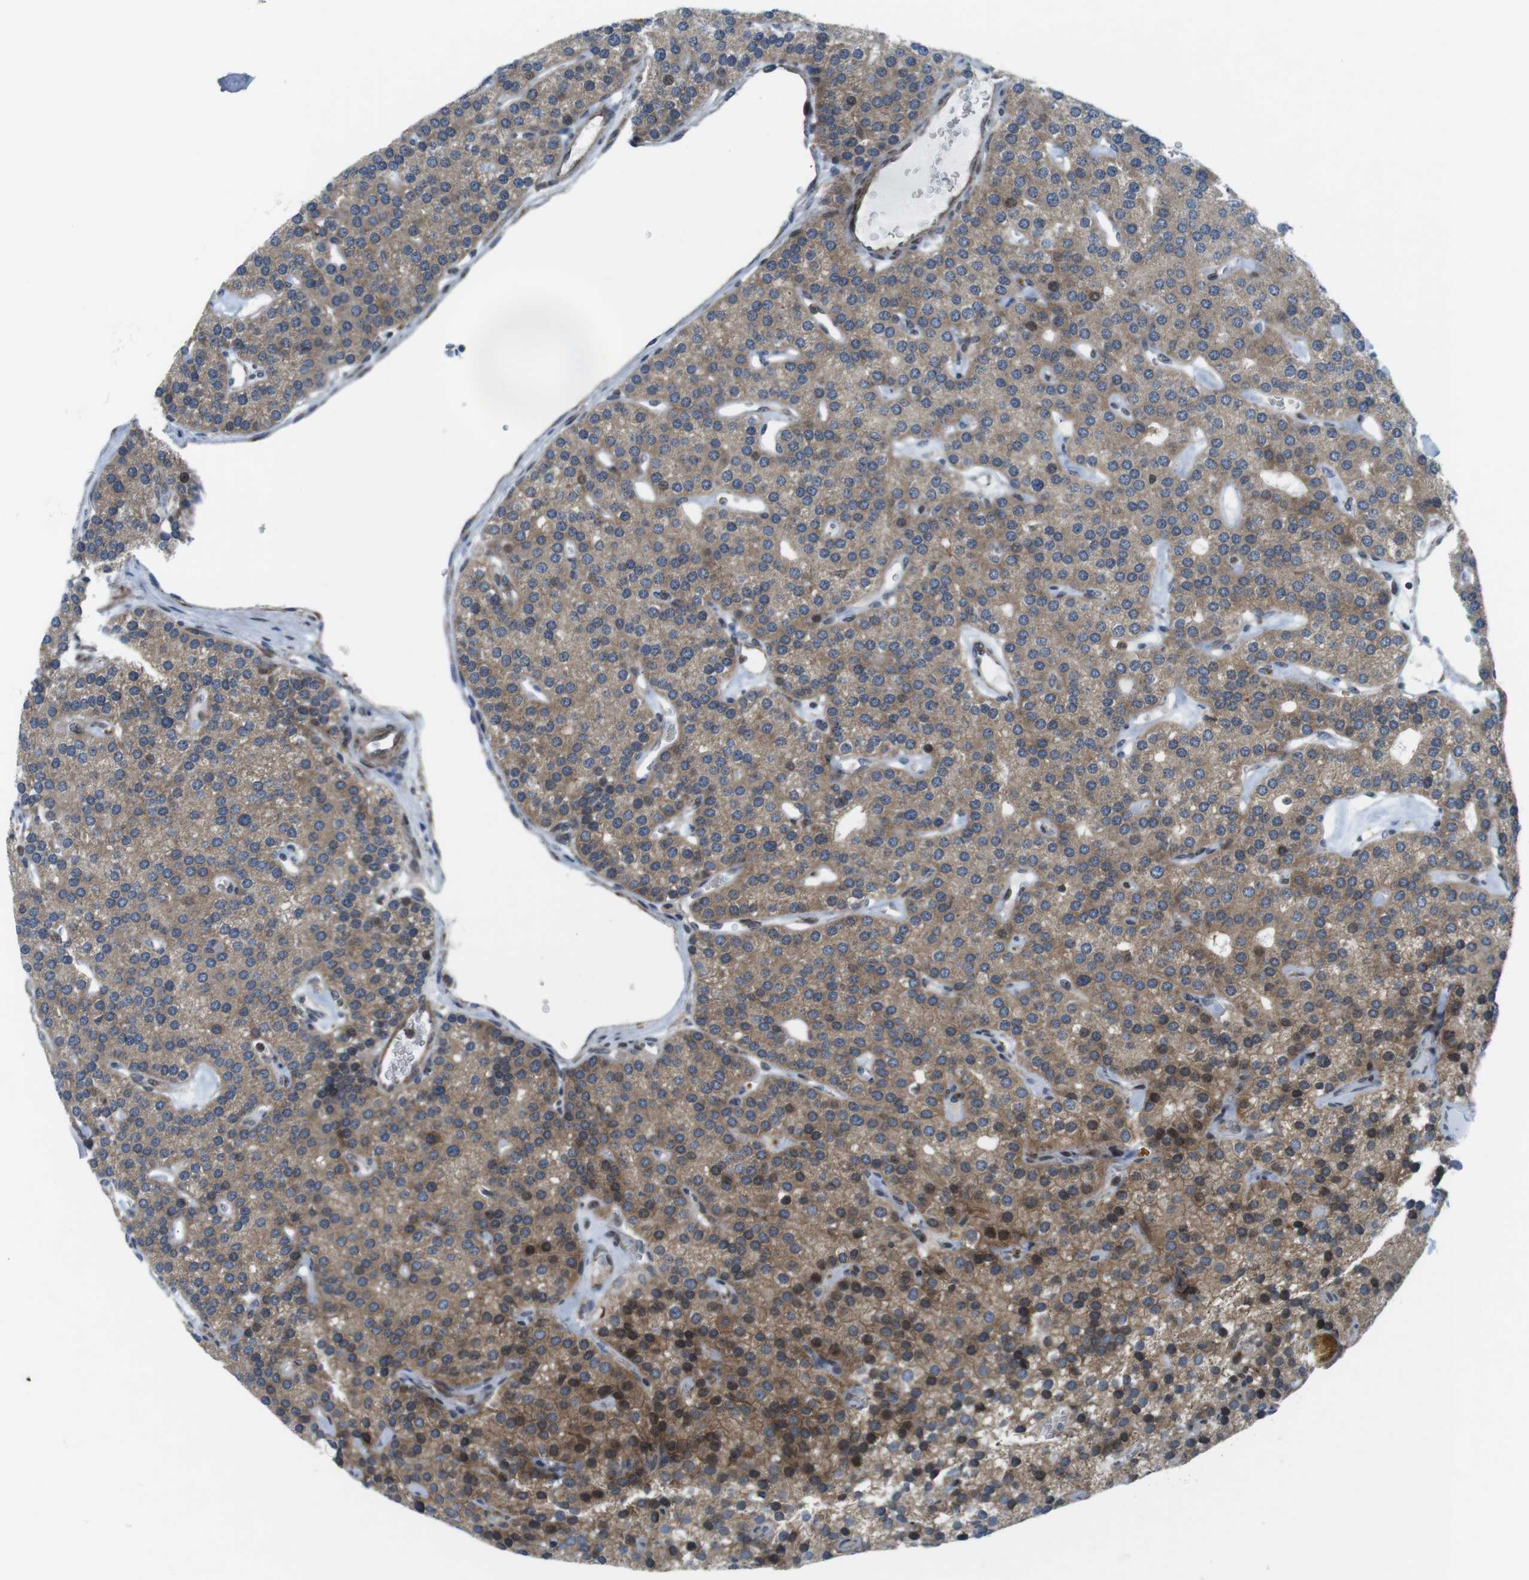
{"staining": {"intensity": "strong", "quantity": ">75%", "location": "cytoplasmic/membranous,nuclear"}, "tissue": "parathyroid gland", "cell_type": "Glandular cells", "image_type": "normal", "snomed": [{"axis": "morphology", "description": "Normal tissue, NOS"}, {"axis": "morphology", "description": "Adenoma, NOS"}, {"axis": "topography", "description": "Parathyroid gland"}], "caption": "DAB (3,3'-diaminobenzidine) immunohistochemical staining of unremarkable human parathyroid gland demonstrates strong cytoplasmic/membranous,nuclear protein staining in about >75% of glandular cells.", "gene": "CUL7", "patient": {"sex": "female", "age": 86}}